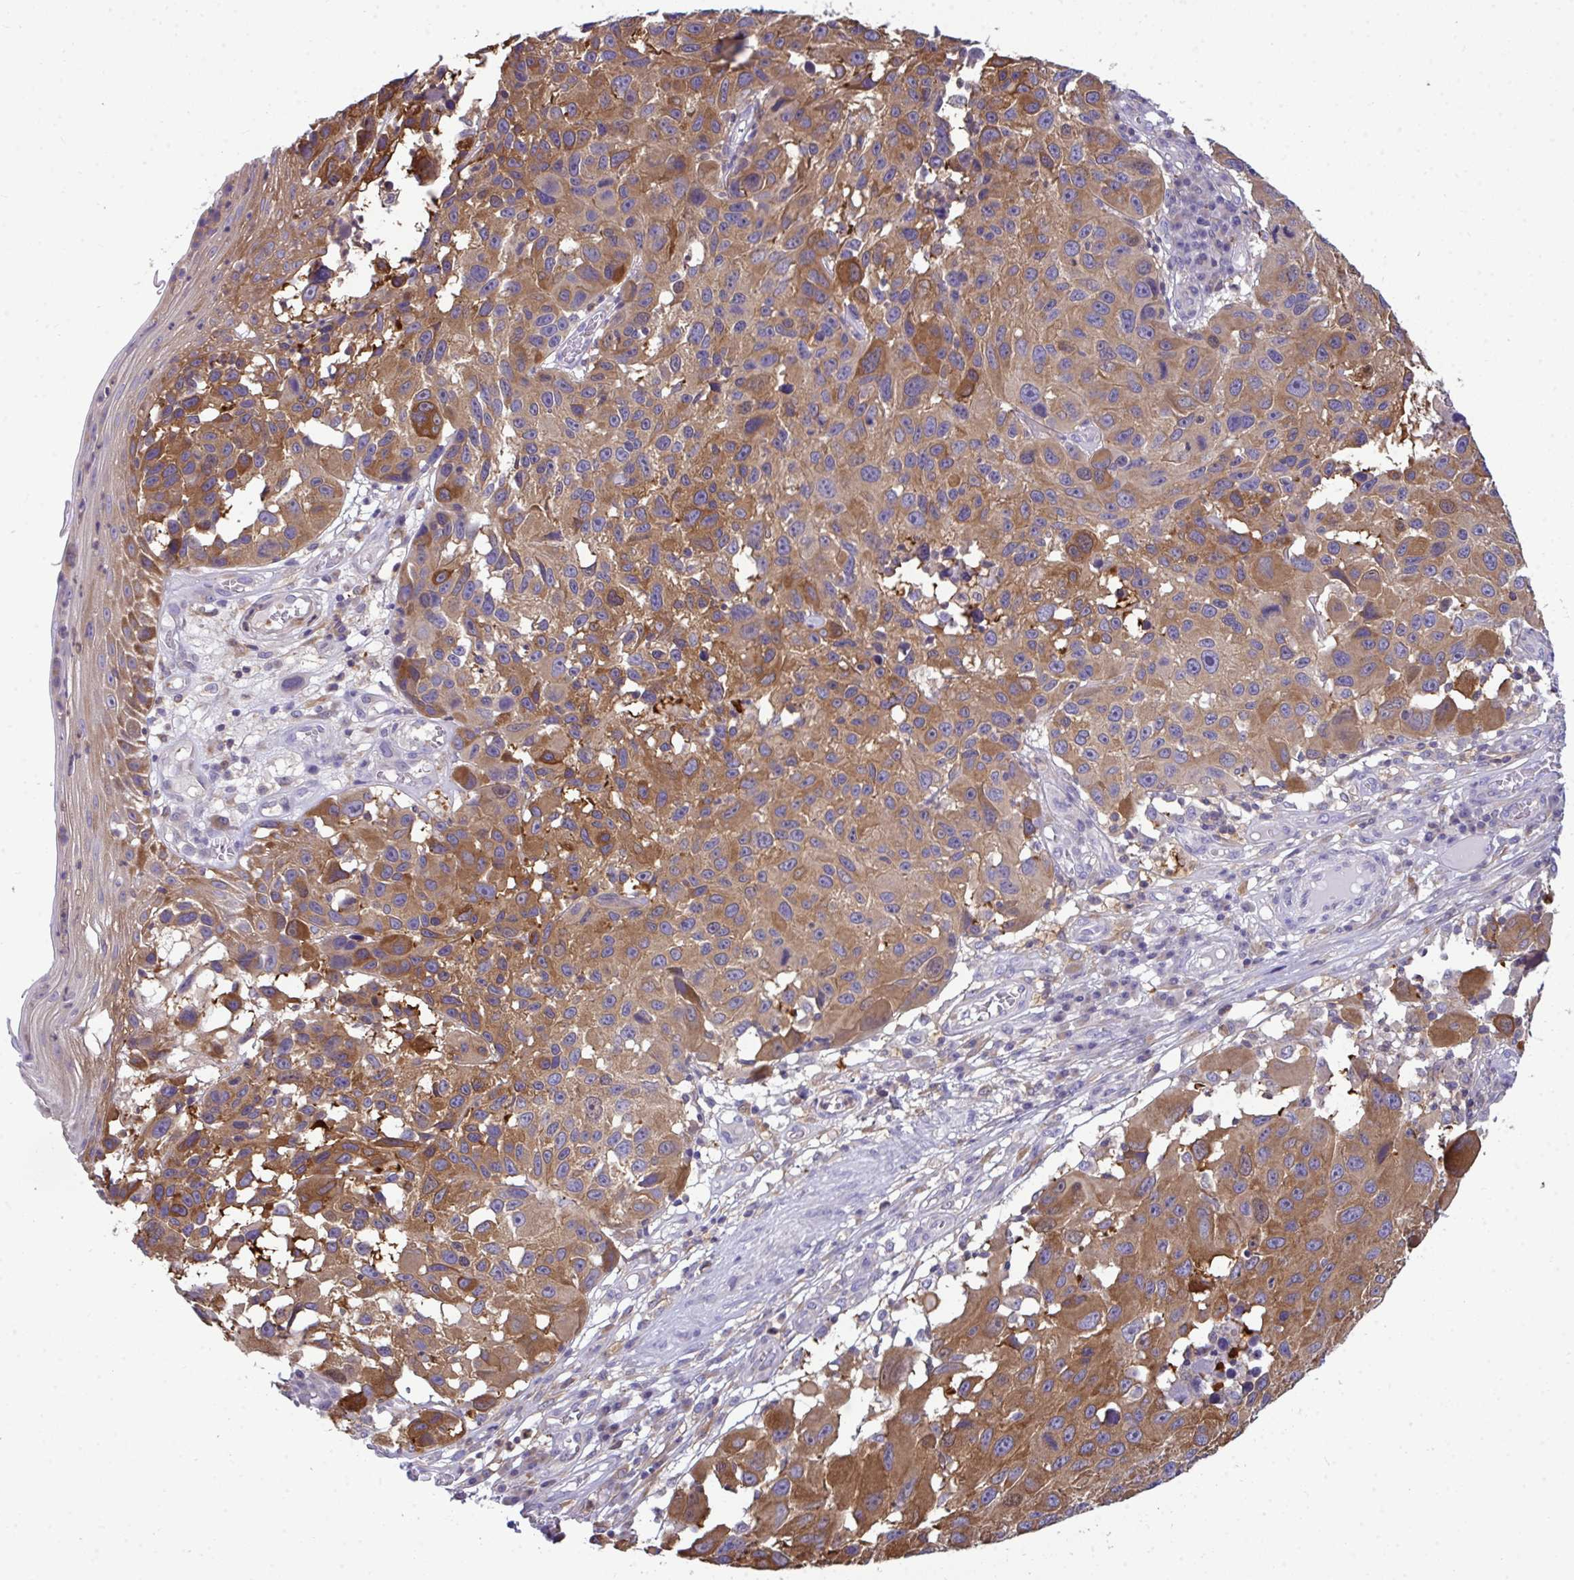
{"staining": {"intensity": "moderate", "quantity": ">75%", "location": "cytoplasmic/membranous"}, "tissue": "melanoma", "cell_type": "Tumor cells", "image_type": "cancer", "snomed": [{"axis": "morphology", "description": "Malignant melanoma, NOS"}, {"axis": "topography", "description": "Skin"}], "caption": "This is a histology image of IHC staining of melanoma, which shows moderate expression in the cytoplasmic/membranous of tumor cells.", "gene": "SLC30A6", "patient": {"sex": "male", "age": 53}}